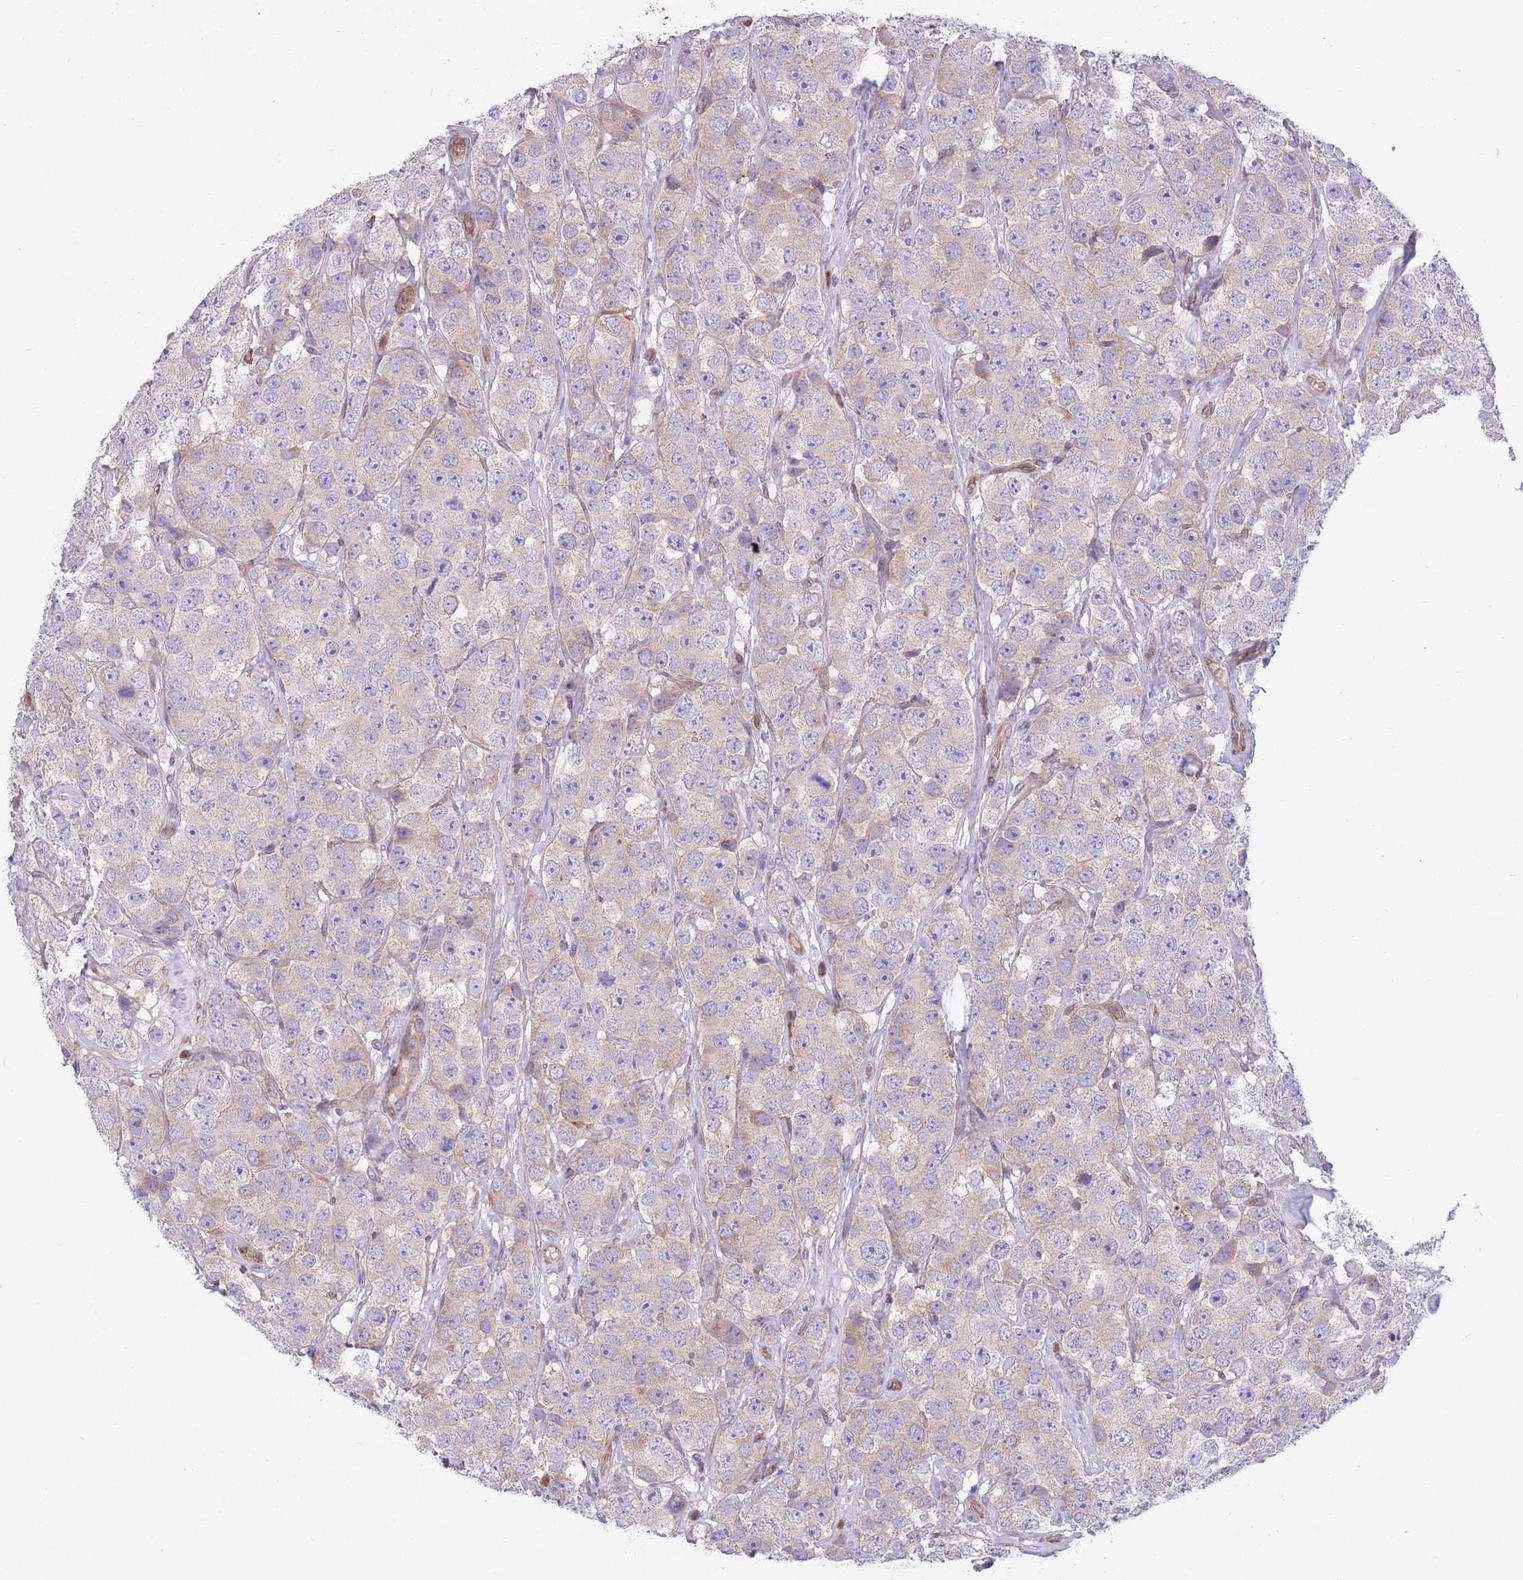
{"staining": {"intensity": "negative", "quantity": "none", "location": "none"}, "tissue": "testis cancer", "cell_type": "Tumor cells", "image_type": "cancer", "snomed": [{"axis": "morphology", "description": "Seminoma, NOS"}, {"axis": "topography", "description": "Testis"}], "caption": "Tumor cells are negative for protein expression in human testis cancer (seminoma).", "gene": "CHAC1", "patient": {"sex": "male", "age": 28}}